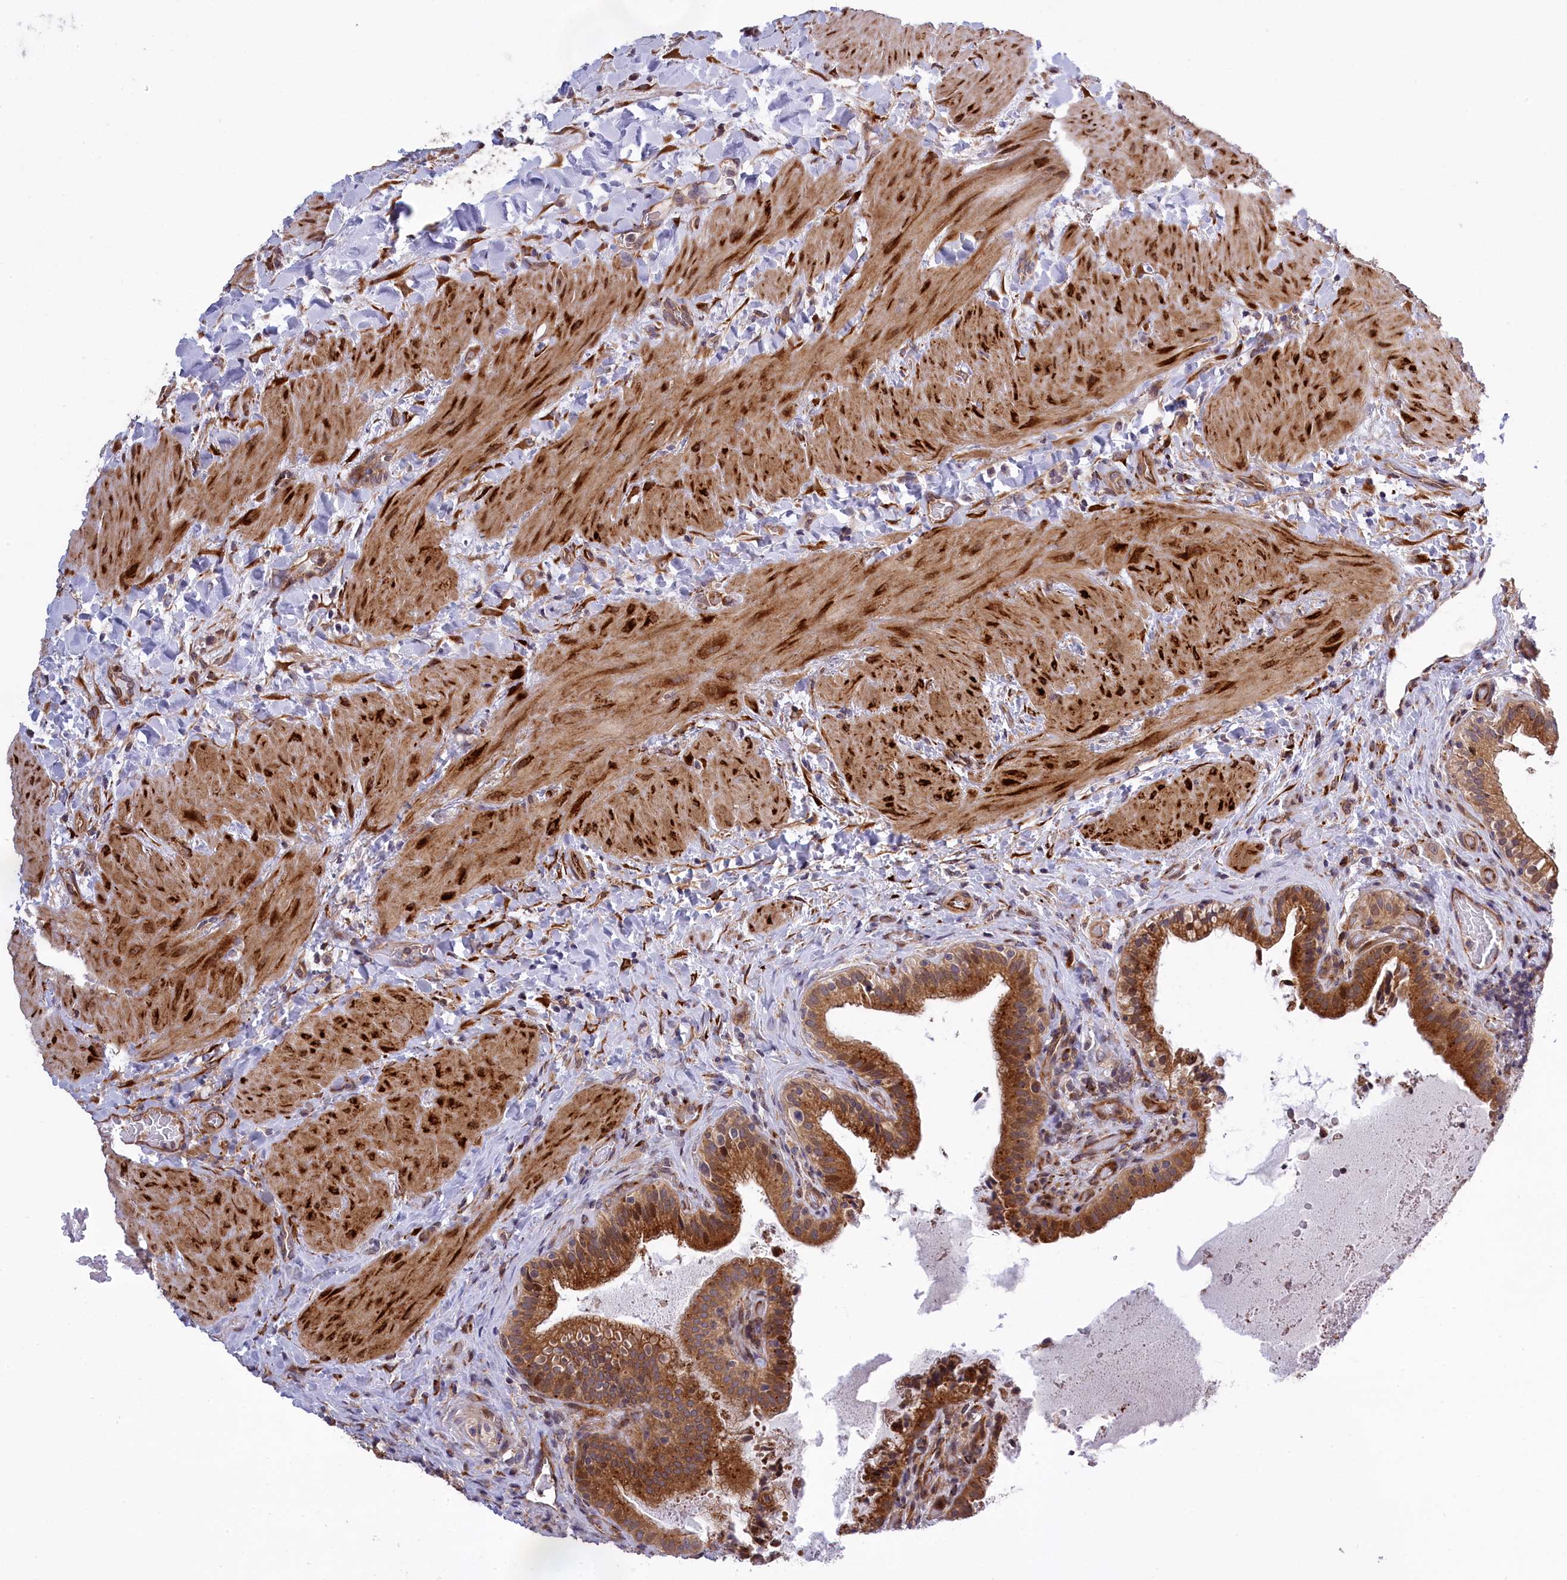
{"staining": {"intensity": "strong", "quantity": ">75%", "location": "cytoplasmic/membranous,nuclear"}, "tissue": "gallbladder", "cell_type": "Glandular cells", "image_type": "normal", "snomed": [{"axis": "morphology", "description": "Normal tissue, NOS"}, {"axis": "topography", "description": "Gallbladder"}], "caption": "This image exhibits unremarkable gallbladder stained with immunohistochemistry to label a protein in brown. The cytoplasmic/membranous,nuclear of glandular cells show strong positivity for the protein. Nuclei are counter-stained blue.", "gene": "DDX60L", "patient": {"sex": "male", "age": 24}}